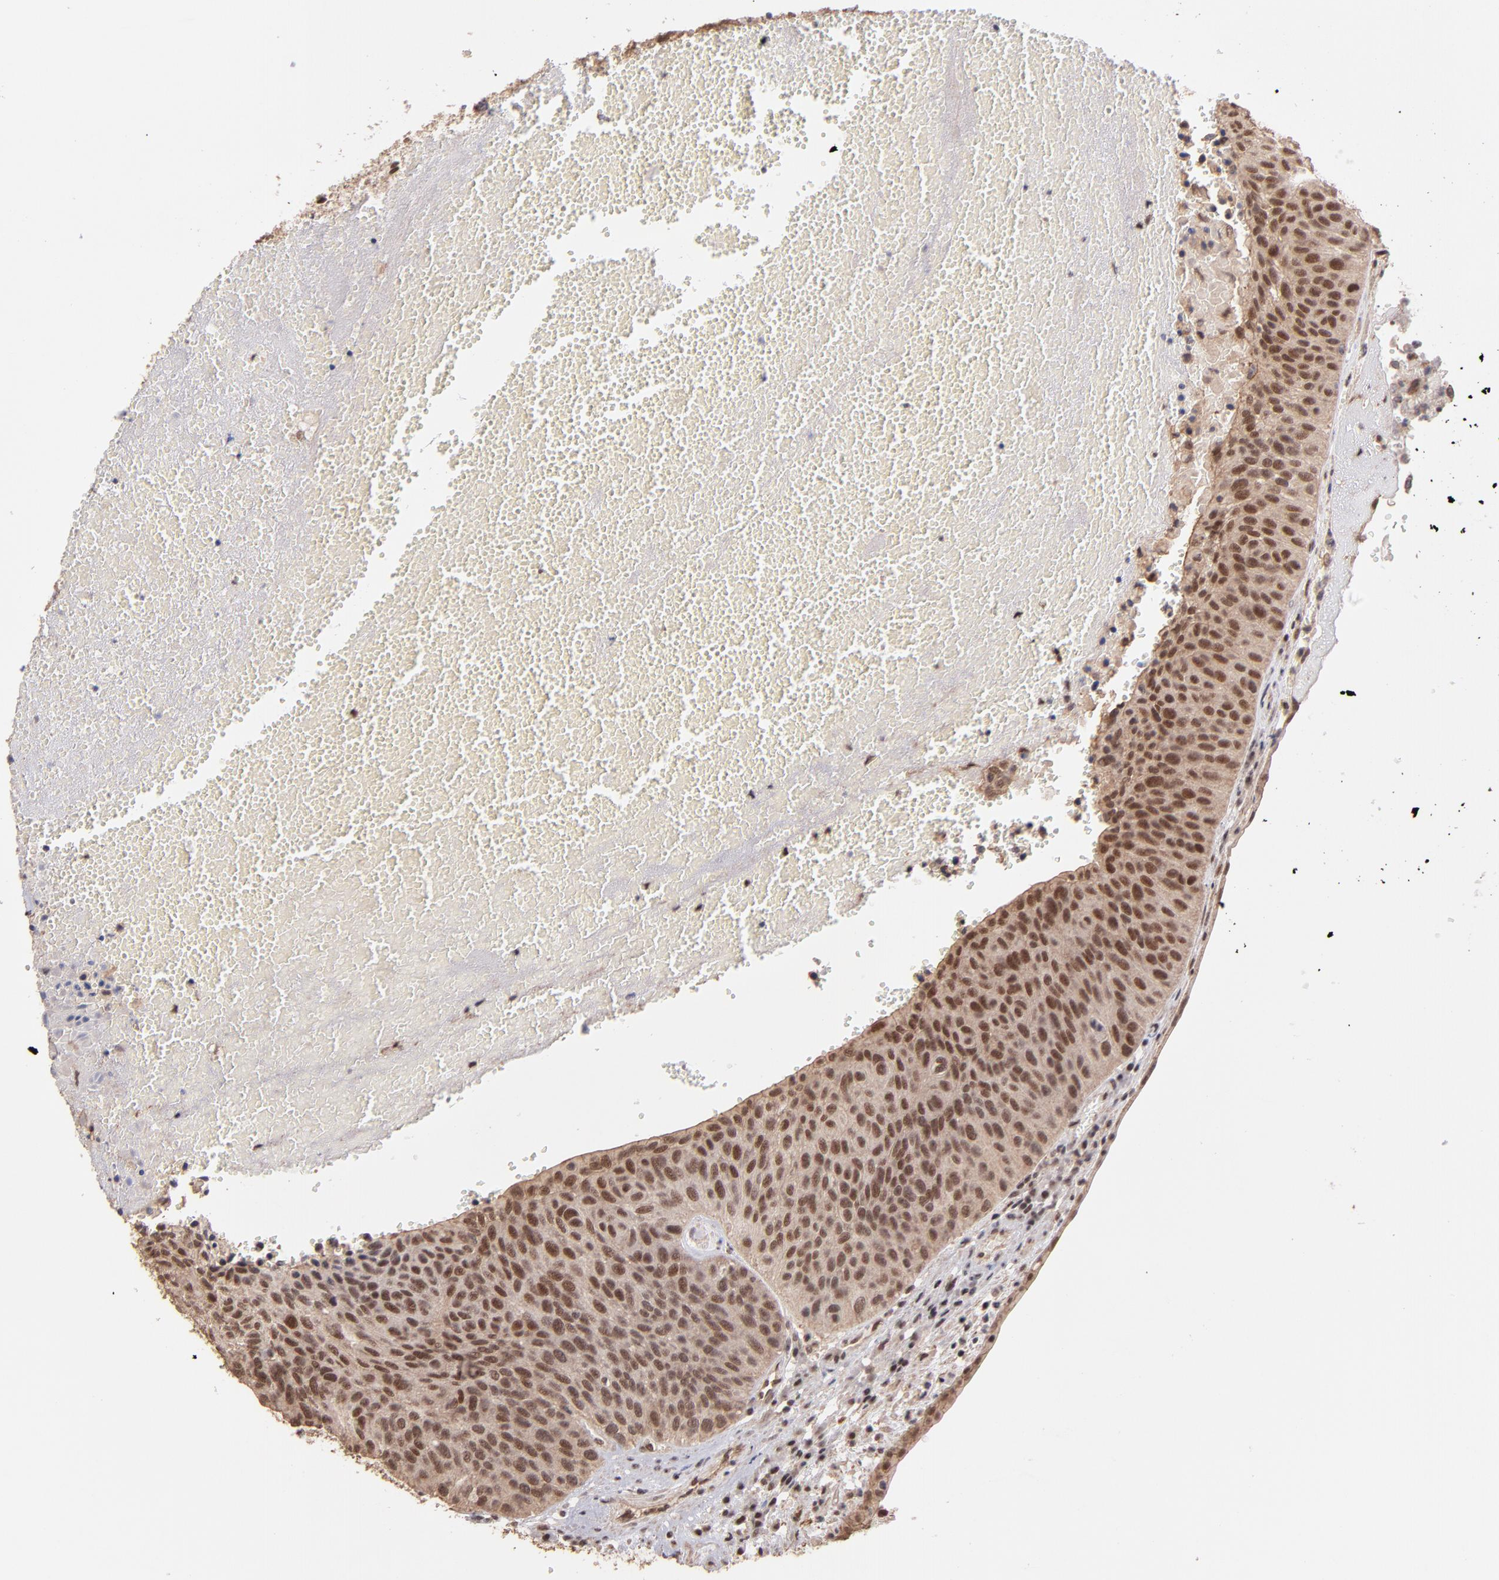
{"staining": {"intensity": "moderate", "quantity": ">75%", "location": "nuclear"}, "tissue": "urothelial cancer", "cell_type": "Tumor cells", "image_type": "cancer", "snomed": [{"axis": "morphology", "description": "Urothelial carcinoma, High grade"}, {"axis": "topography", "description": "Urinary bladder"}], "caption": "High-magnification brightfield microscopy of urothelial cancer stained with DAB (brown) and counterstained with hematoxylin (blue). tumor cells exhibit moderate nuclear positivity is present in about>75% of cells. (IHC, brightfield microscopy, high magnification).", "gene": "TERF2", "patient": {"sex": "male", "age": 66}}